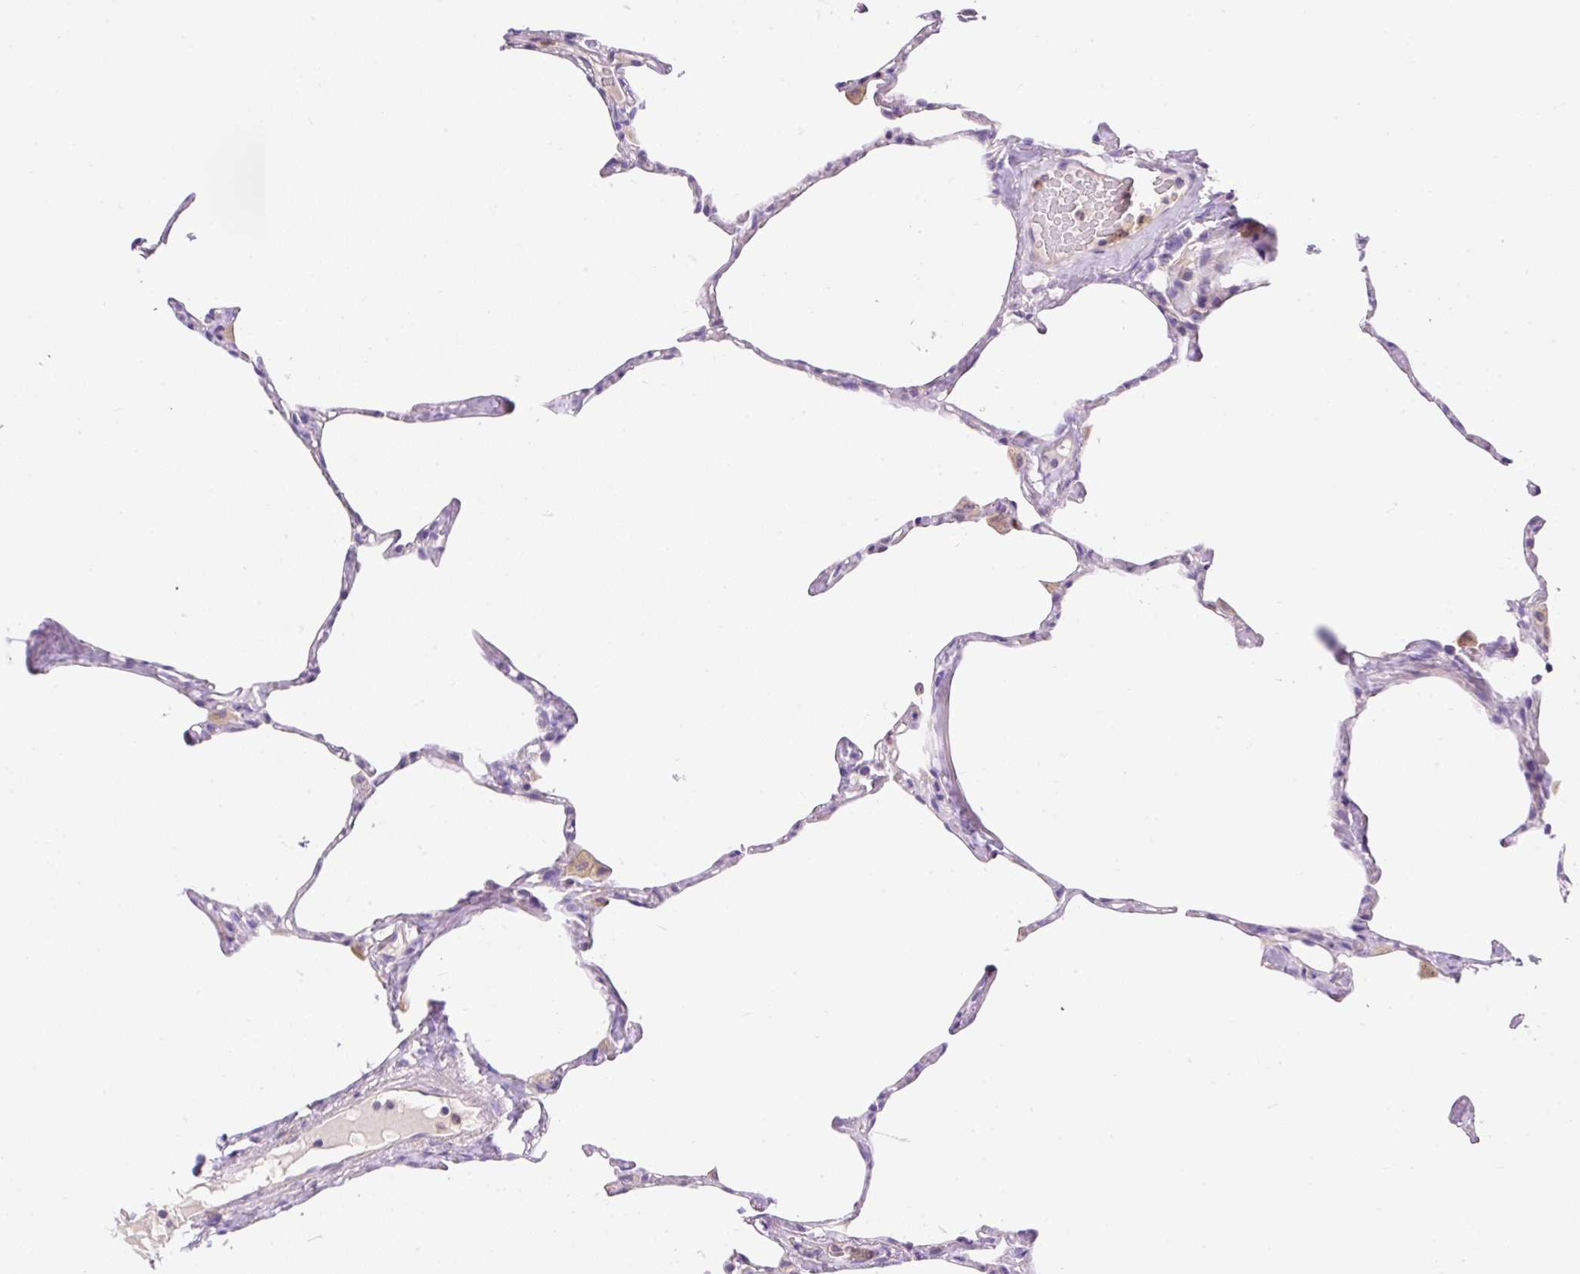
{"staining": {"intensity": "negative", "quantity": "none", "location": "none"}, "tissue": "lung", "cell_type": "Alveolar cells", "image_type": "normal", "snomed": [{"axis": "morphology", "description": "Normal tissue, NOS"}, {"axis": "topography", "description": "Lung"}], "caption": "Image shows no protein positivity in alveolar cells of unremarkable lung.", "gene": "LHFPL5", "patient": {"sex": "male", "age": 65}}